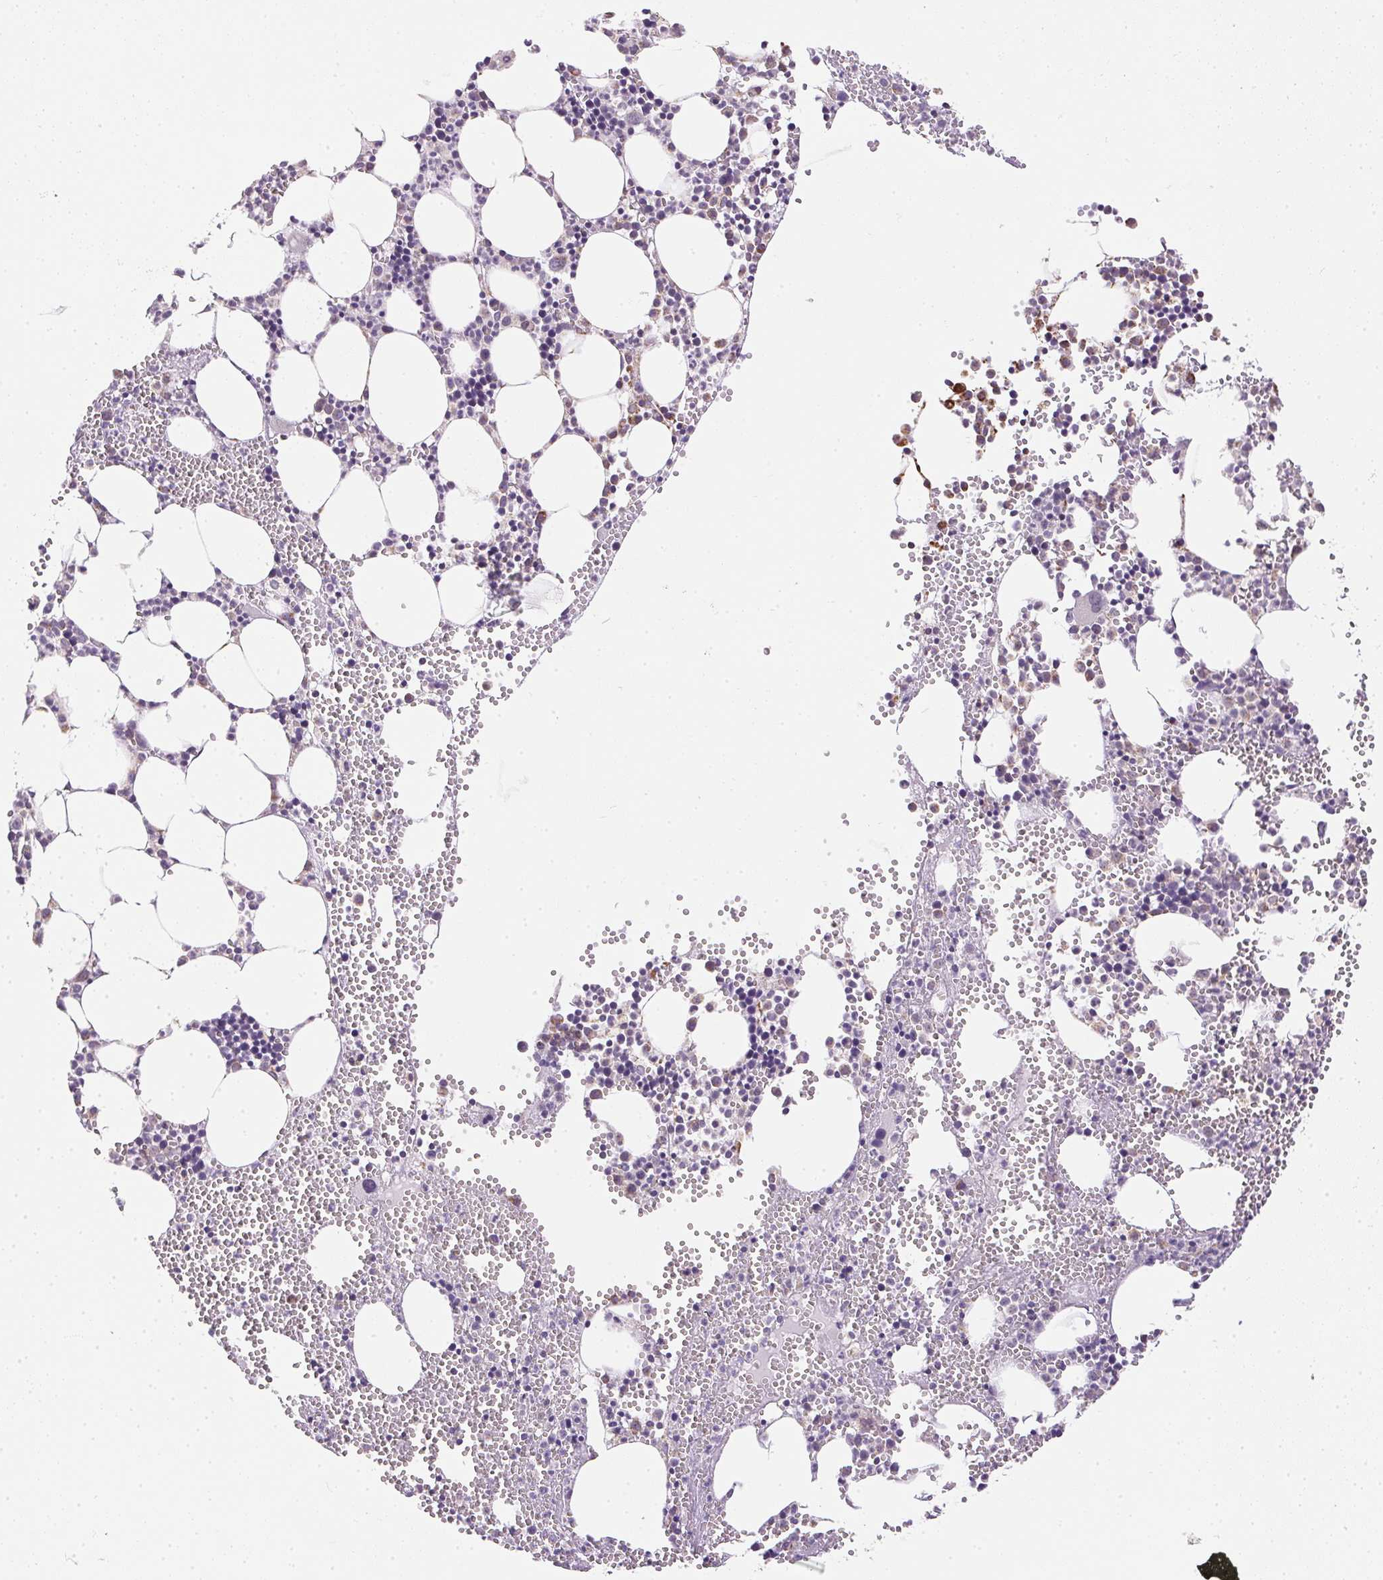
{"staining": {"intensity": "moderate", "quantity": "<25%", "location": "cytoplasmic/membranous"}, "tissue": "bone marrow", "cell_type": "Hematopoietic cells", "image_type": "normal", "snomed": [{"axis": "morphology", "description": "Normal tissue, NOS"}, {"axis": "topography", "description": "Bone marrow"}], "caption": "Bone marrow stained with a brown dye demonstrates moderate cytoplasmic/membranous positive positivity in about <25% of hematopoietic cells.", "gene": "MAPK11", "patient": {"sex": "male", "age": 89}}